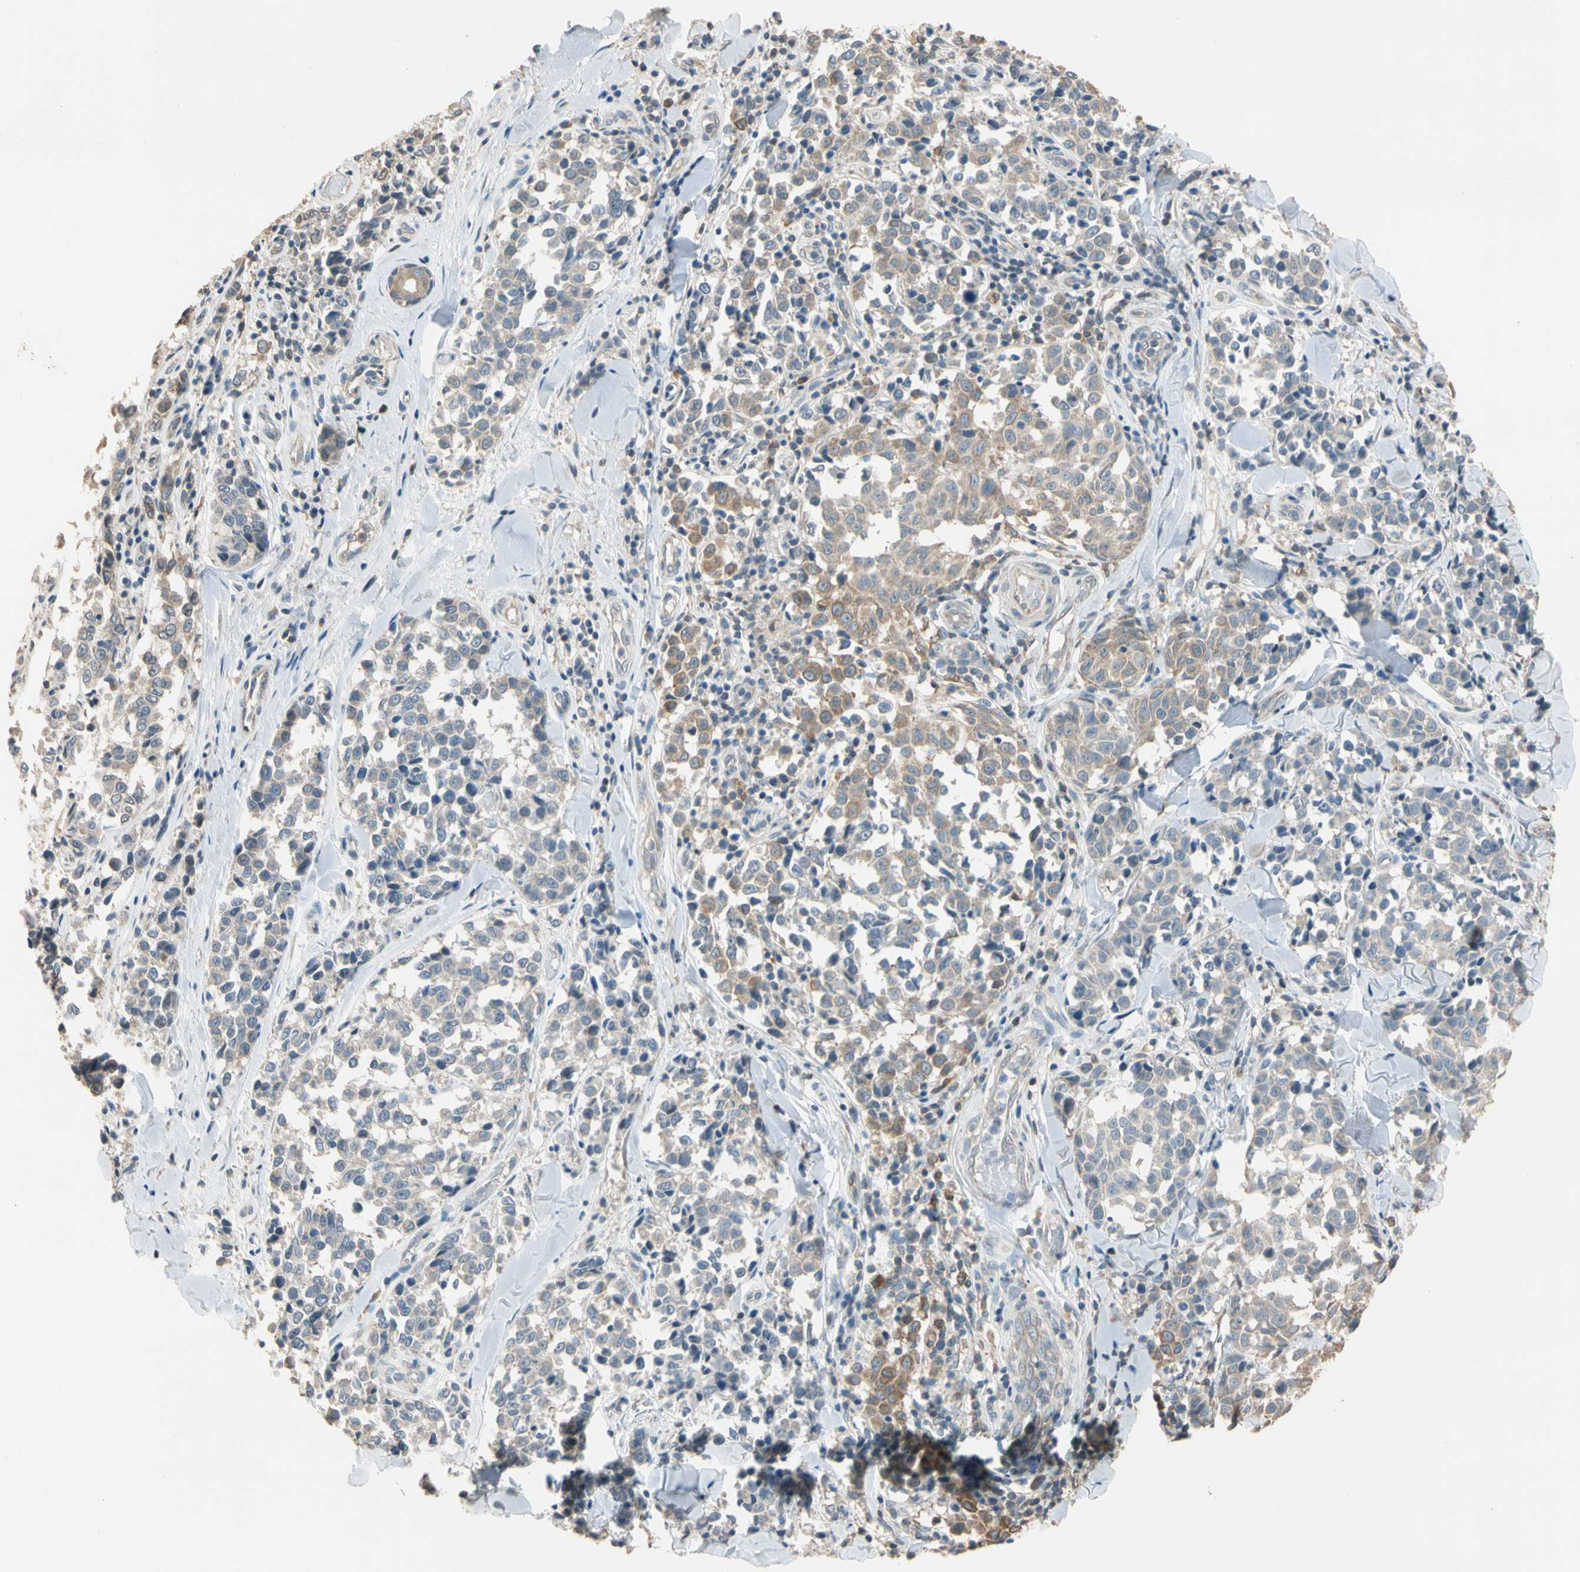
{"staining": {"intensity": "moderate", "quantity": "<25%", "location": "cytoplasmic/membranous"}, "tissue": "melanoma", "cell_type": "Tumor cells", "image_type": "cancer", "snomed": [{"axis": "morphology", "description": "Malignant melanoma, NOS"}, {"axis": "topography", "description": "Skin"}], "caption": "This image reveals immunohistochemistry (IHC) staining of malignant melanoma, with low moderate cytoplasmic/membranous expression in about <25% of tumor cells.", "gene": "MAP3K7", "patient": {"sex": "female", "age": 64}}